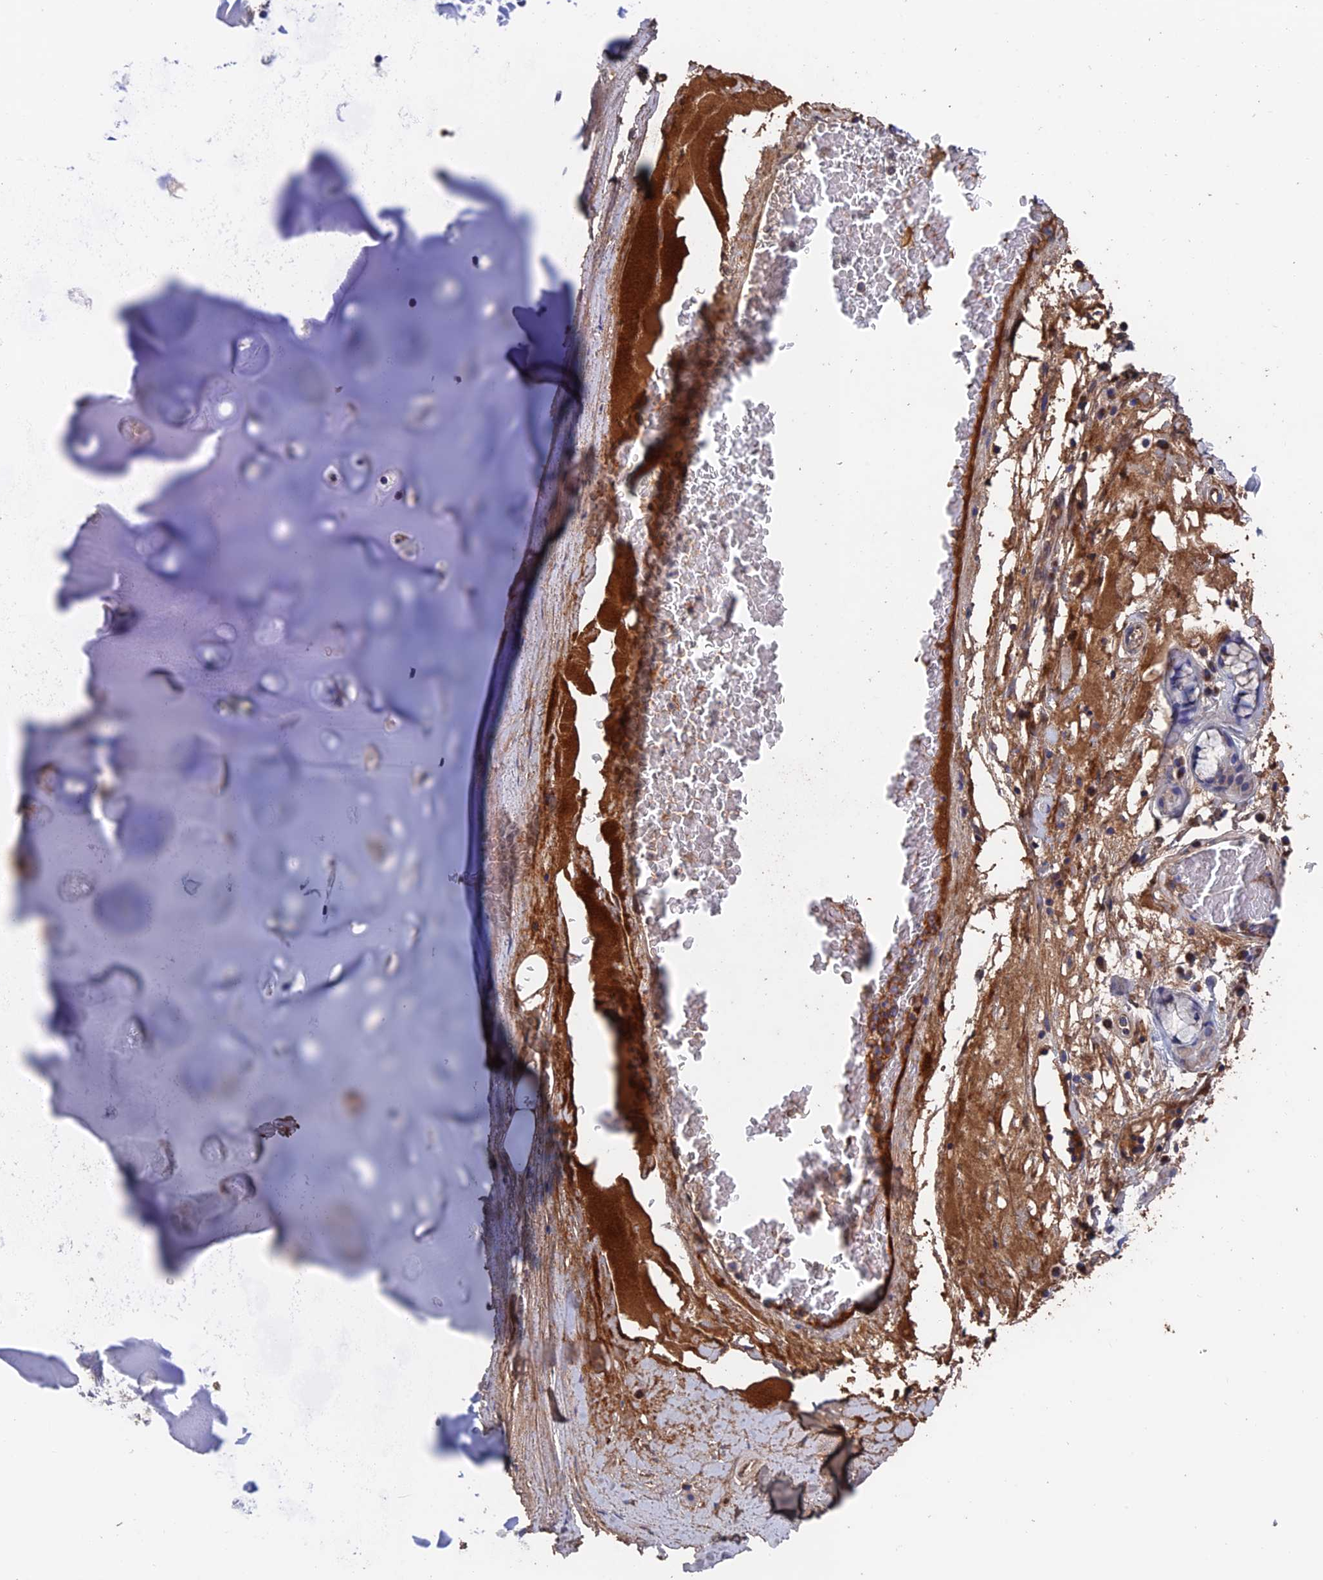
{"staining": {"intensity": "weak", "quantity": "25%-75%", "location": "cytoplasmic/membranous"}, "tissue": "adipose tissue", "cell_type": "Adipocytes", "image_type": "normal", "snomed": [{"axis": "morphology", "description": "Normal tissue, NOS"}, {"axis": "topography", "description": "Cartilage tissue"}], "caption": "The image exhibits a brown stain indicating the presence of a protein in the cytoplasmic/membranous of adipocytes in adipose tissue. The staining is performed using DAB brown chromogen to label protein expression. The nuclei are counter-stained blue using hematoxylin.", "gene": "HPF1", "patient": {"sex": "female", "age": 63}}